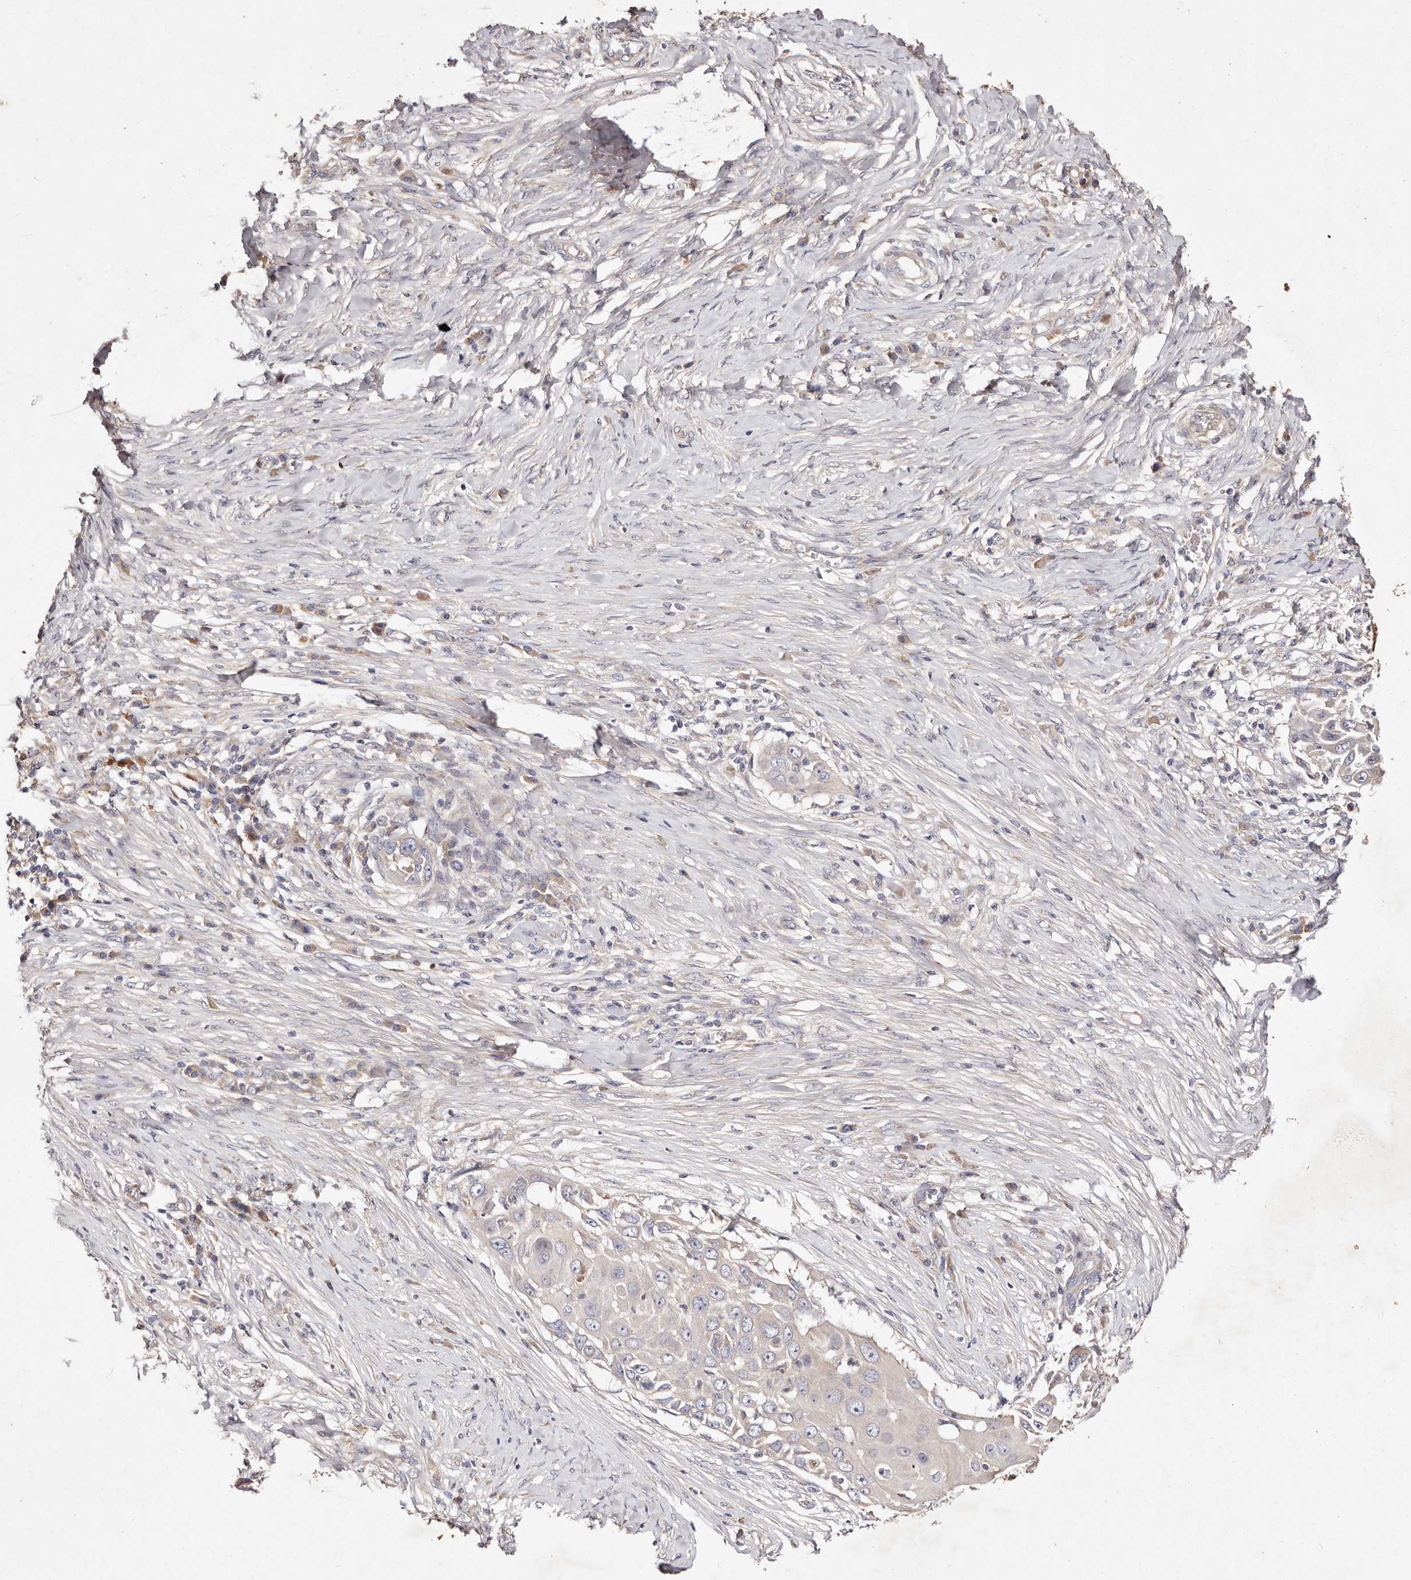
{"staining": {"intensity": "negative", "quantity": "none", "location": "none"}, "tissue": "skin cancer", "cell_type": "Tumor cells", "image_type": "cancer", "snomed": [{"axis": "morphology", "description": "Squamous cell carcinoma, NOS"}, {"axis": "topography", "description": "Skin"}], "caption": "Human skin cancer stained for a protein using immunohistochemistry (IHC) displays no staining in tumor cells.", "gene": "TSC2", "patient": {"sex": "female", "age": 44}}